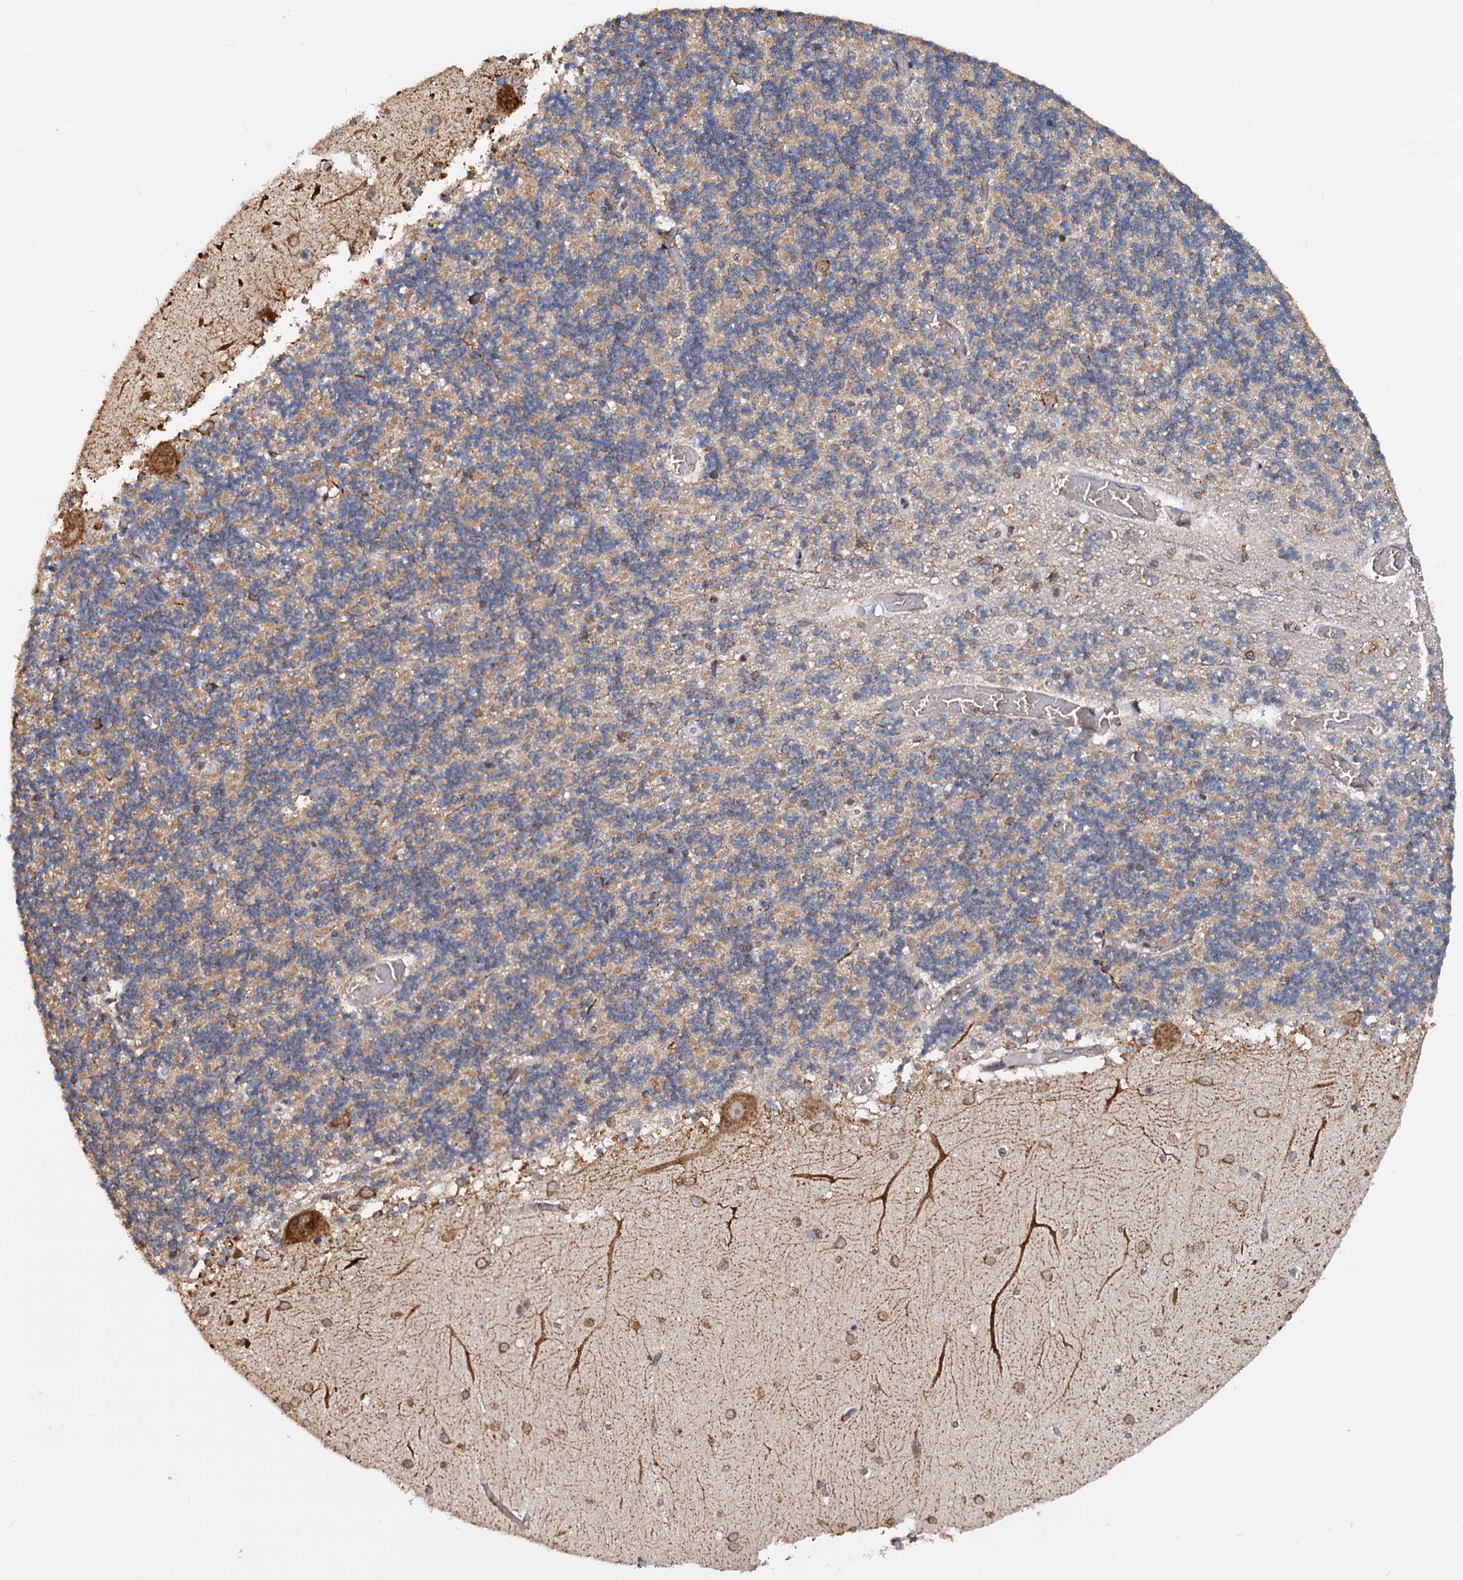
{"staining": {"intensity": "moderate", "quantity": "25%-75%", "location": "cytoplasmic/membranous"}, "tissue": "cerebellum", "cell_type": "Cells in granular layer", "image_type": "normal", "snomed": [{"axis": "morphology", "description": "Normal tissue, NOS"}, {"axis": "topography", "description": "Cerebellum"}], "caption": "Unremarkable cerebellum shows moderate cytoplasmic/membranous positivity in about 25%-75% of cells in granular layer.", "gene": "TBC1D12", "patient": {"sex": "female", "age": 28}}